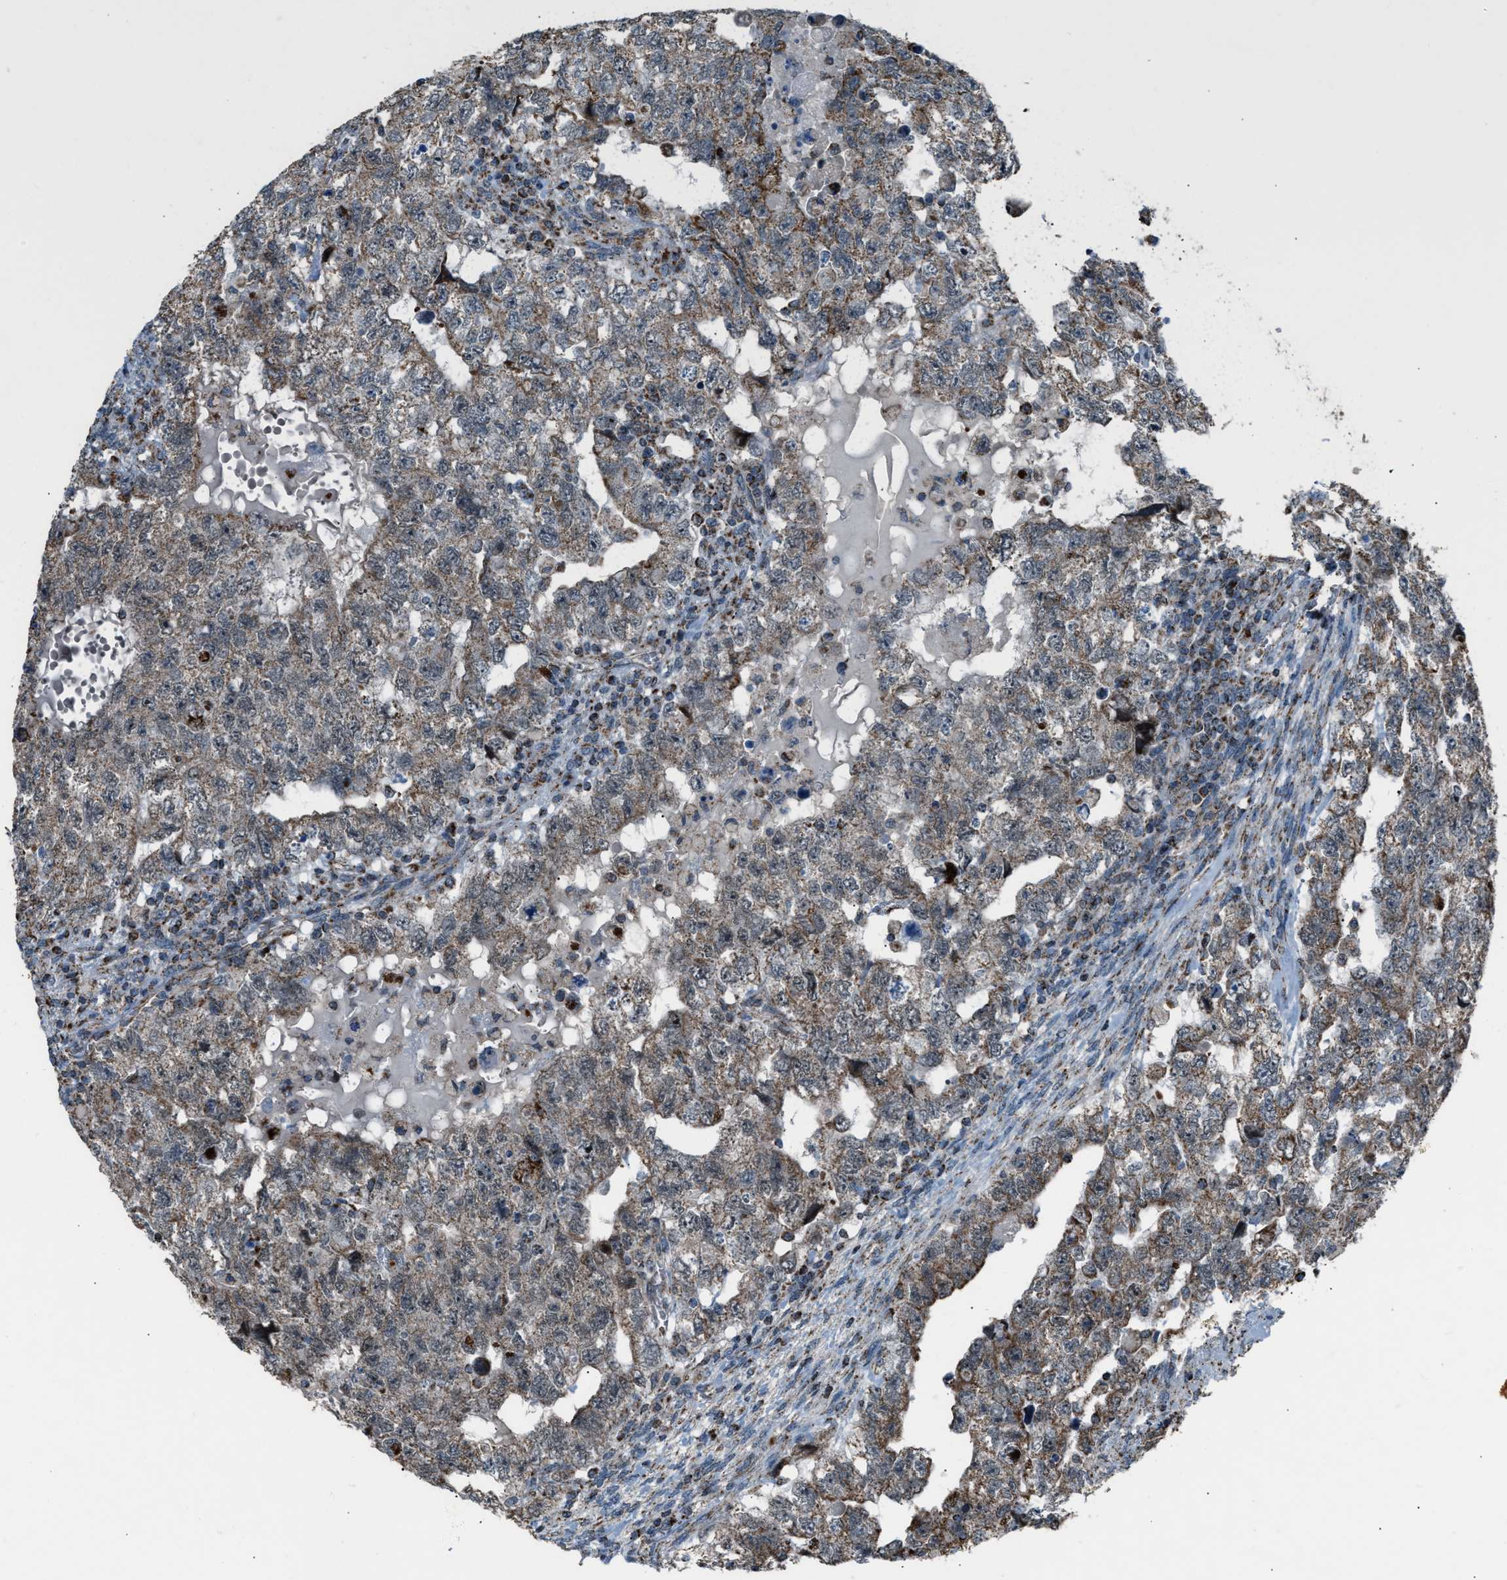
{"staining": {"intensity": "moderate", "quantity": "25%-75%", "location": "cytoplasmic/membranous"}, "tissue": "testis cancer", "cell_type": "Tumor cells", "image_type": "cancer", "snomed": [{"axis": "morphology", "description": "Carcinoma, Embryonal, NOS"}, {"axis": "topography", "description": "Testis"}], "caption": "Tumor cells show moderate cytoplasmic/membranous staining in about 25%-75% of cells in embryonal carcinoma (testis).", "gene": "CHN2", "patient": {"sex": "male", "age": 36}}